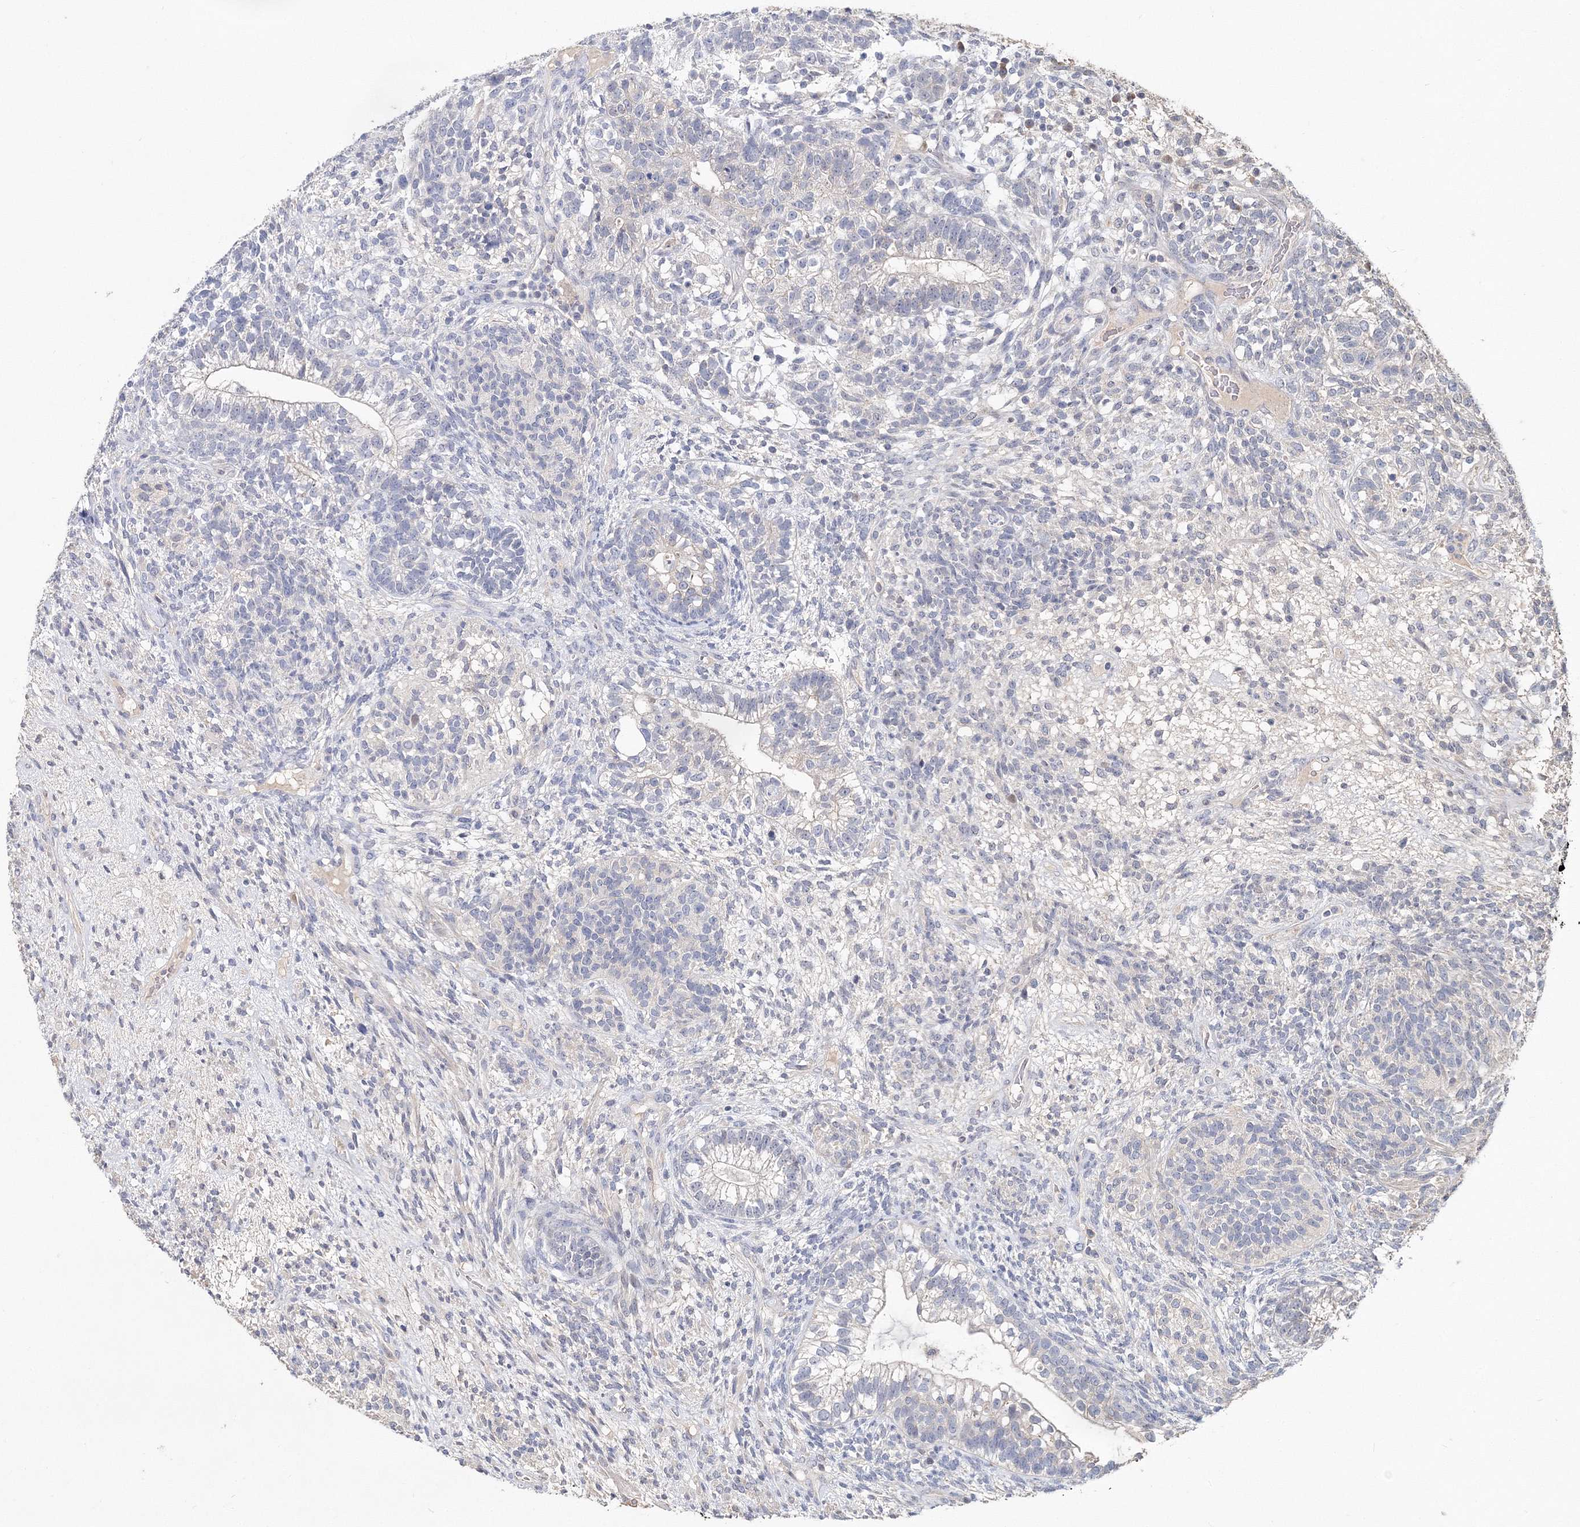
{"staining": {"intensity": "negative", "quantity": "none", "location": "none"}, "tissue": "testis cancer", "cell_type": "Tumor cells", "image_type": "cancer", "snomed": [{"axis": "morphology", "description": "Seminoma, NOS"}, {"axis": "morphology", "description": "Carcinoma, Embryonal, NOS"}, {"axis": "topography", "description": "Testis"}], "caption": "IHC photomicrograph of human embryonal carcinoma (testis) stained for a protein (brown), which displays no staining in tumor cells.", "gene": "GJB5", "patient": {"sex": "male", "age": 28}}